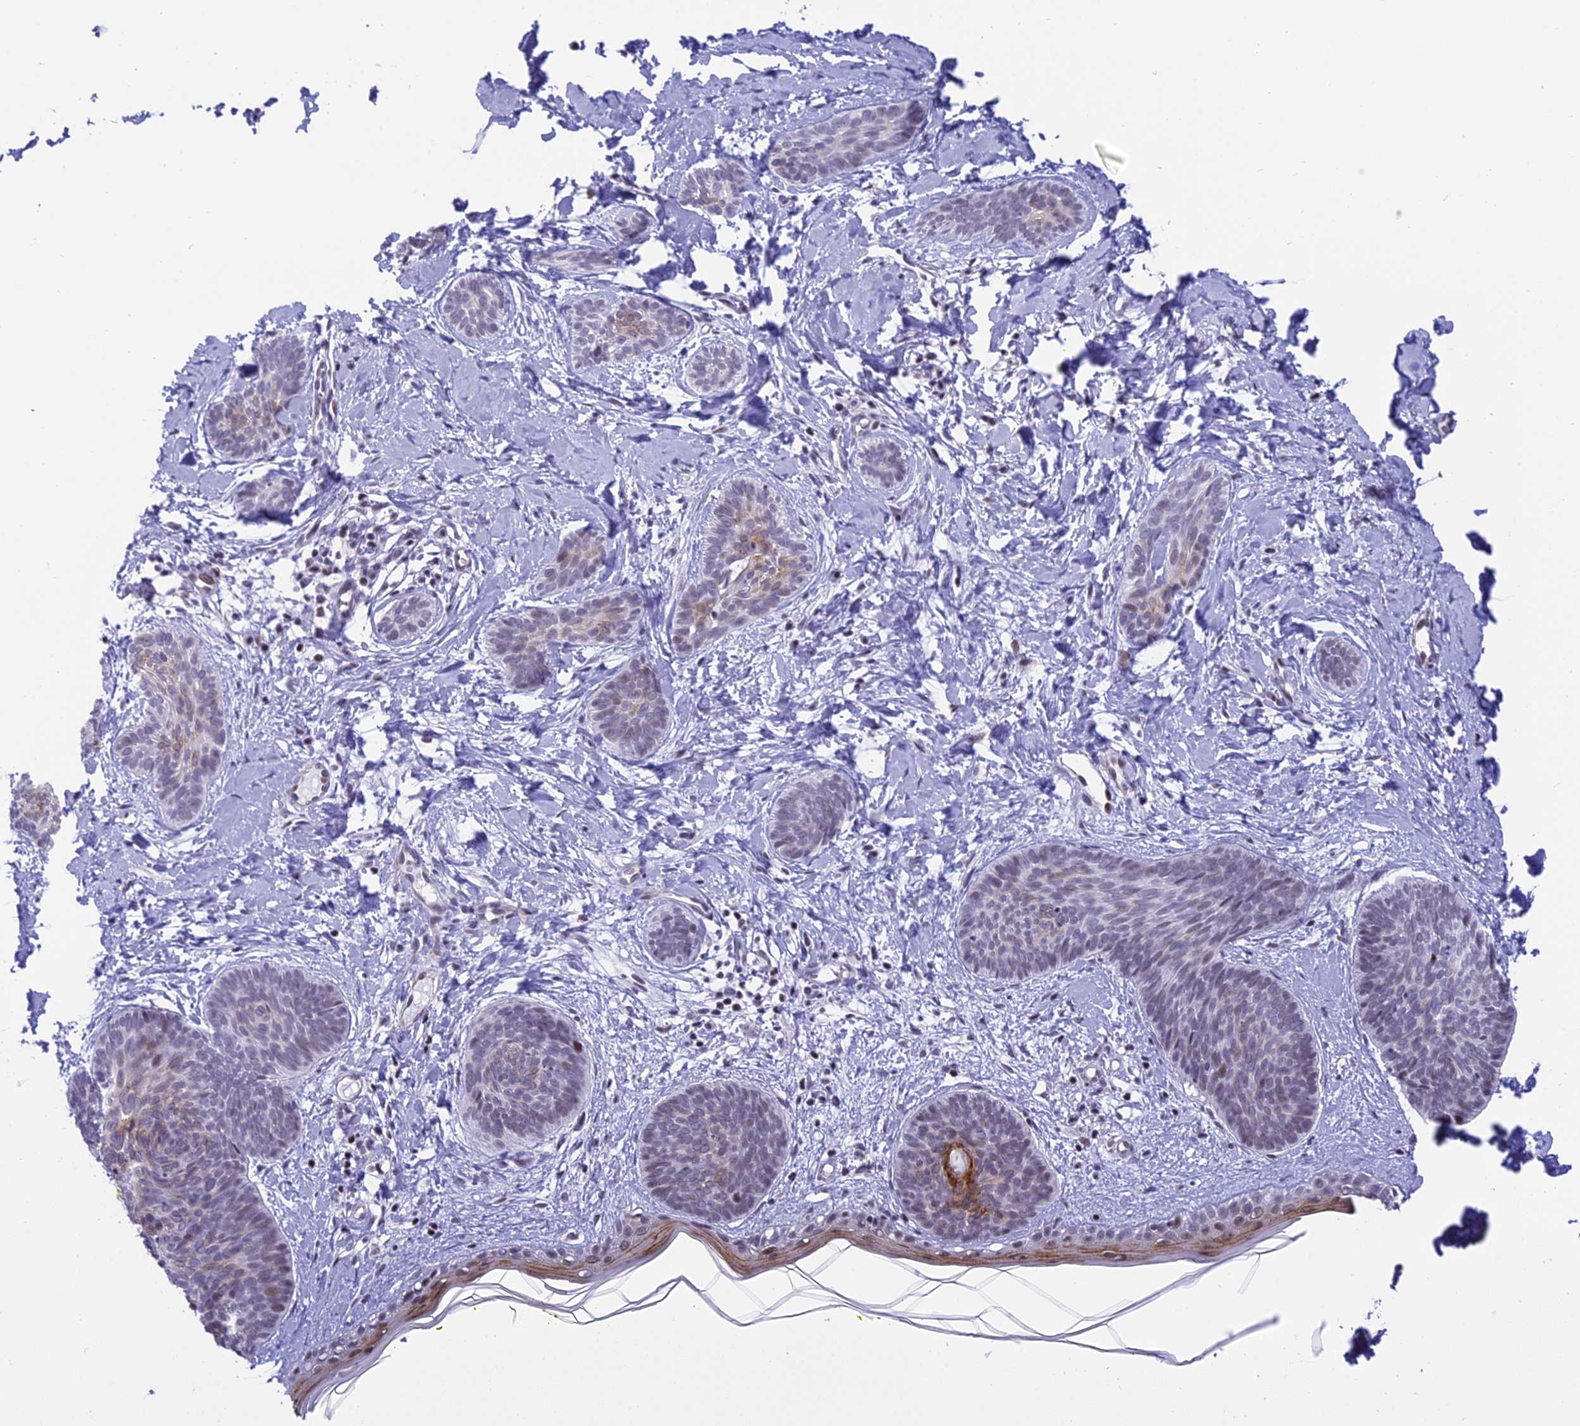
{"staining": {"intensity": "weak", "quantity": "<25%", "location": "cytoplasmic/membranous,nuclear"}, "tissue": "skin cancer", "cell_type": "Tumor cells", "image_type": "cancer", "snomed": [{"axis": "morphology", "description": "Basal cell carcinoma"}, {"axis": "topography", "description": "Skin"}], "caption": "Tumor cells show no significant expression in skin cancer (basal cell carcinoma).", "gene": "SPIRE2", "patient": {"sex": "female", "age": 81}}